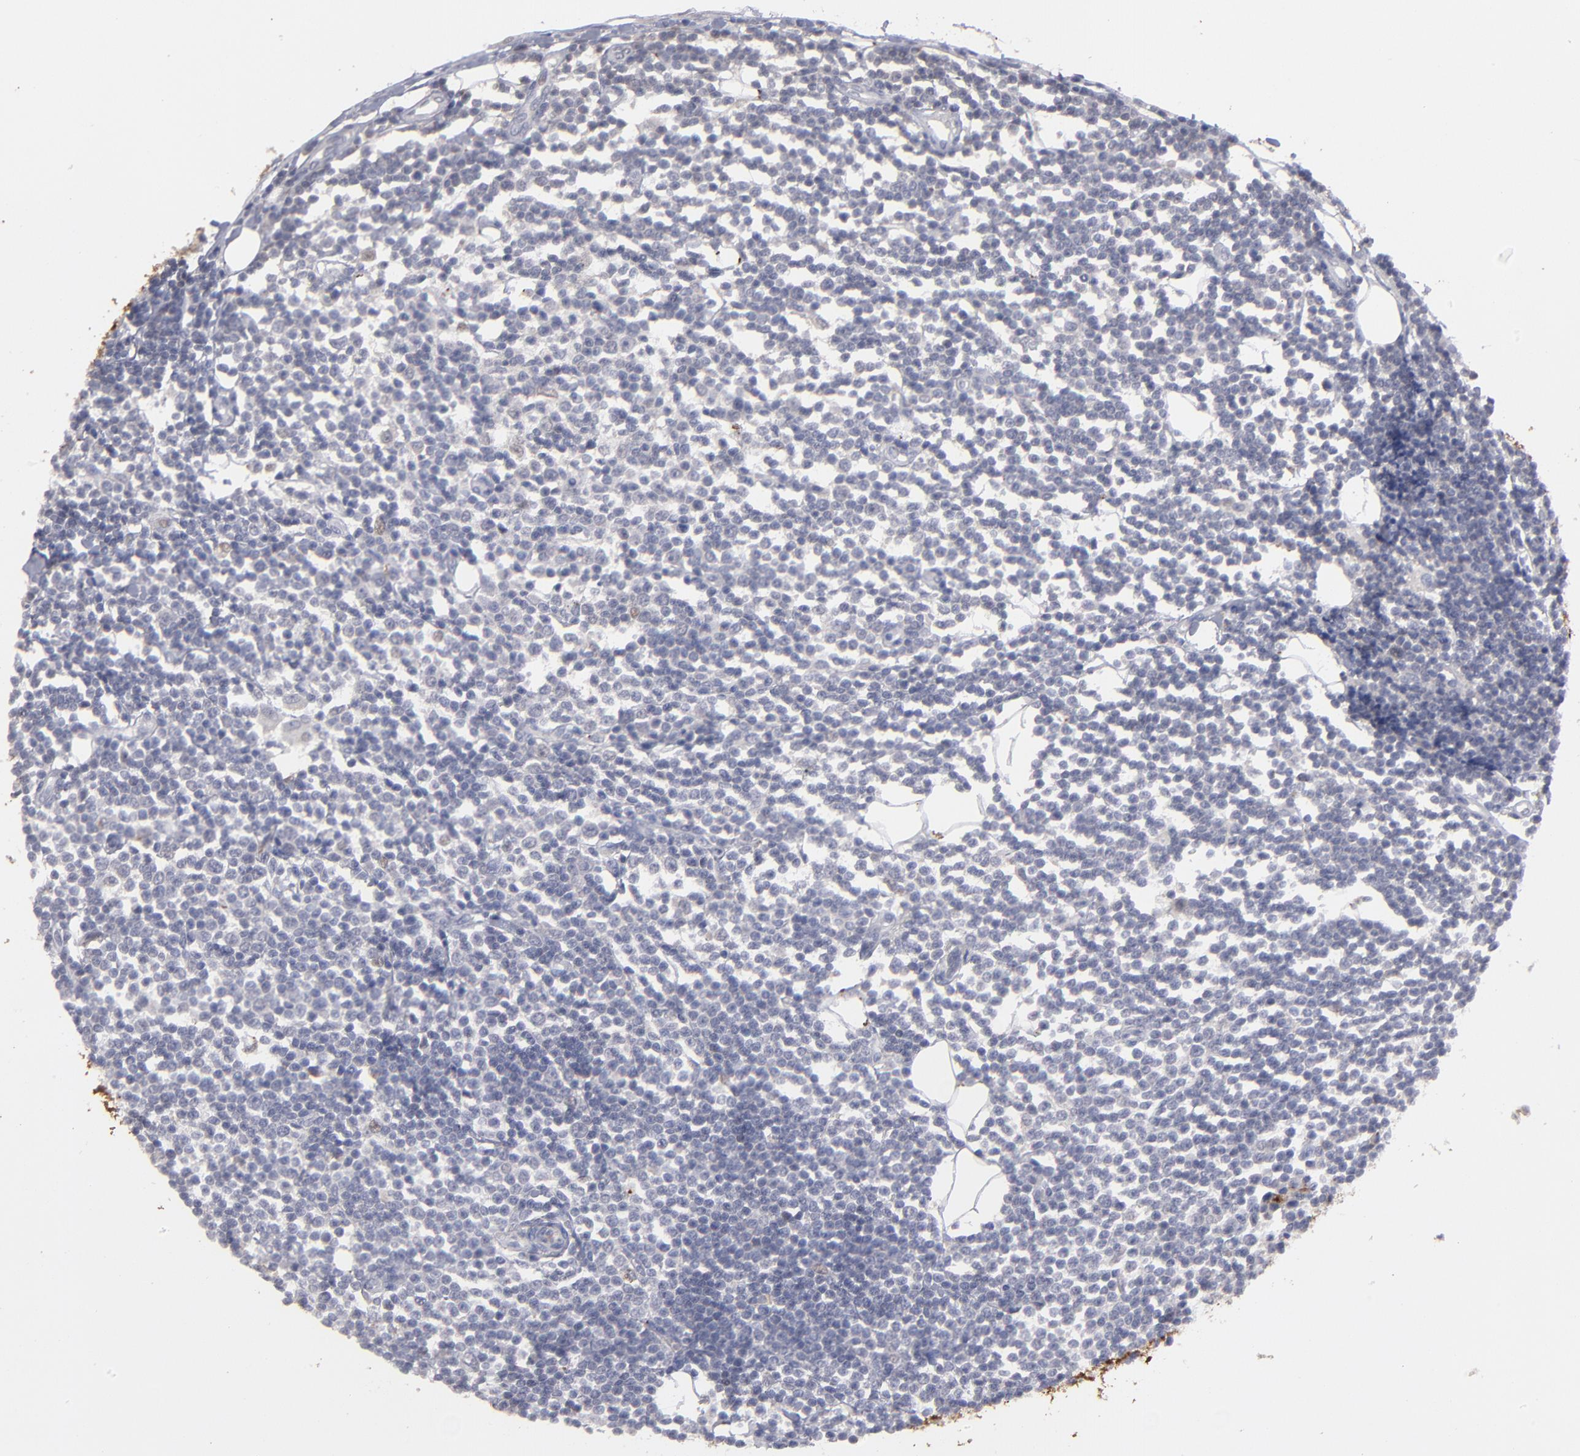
{"staining": {"intensity": "negative", "quantity": "none", "location": "none"}, "tissue": "lymphoma", "cell_type": "Tumor cells", "image_type": "cancer", "snomed": [{"axis": "morphology", "description": "Malignant lymphoma, non-Hodgkin's type, Low grade"}, {"axis": "topography", "description": "Soft tissue"}], "caption": "Immunohistochemistry of malignant lymphoma, non-Hodgkin's type (low-grade) reveals no staining in tumor cells. (Immunohistochemistry, brightfield microscopy, high magnification).", "gene": "GPM6B", "patient": {"sex": "male", "age": 92}}